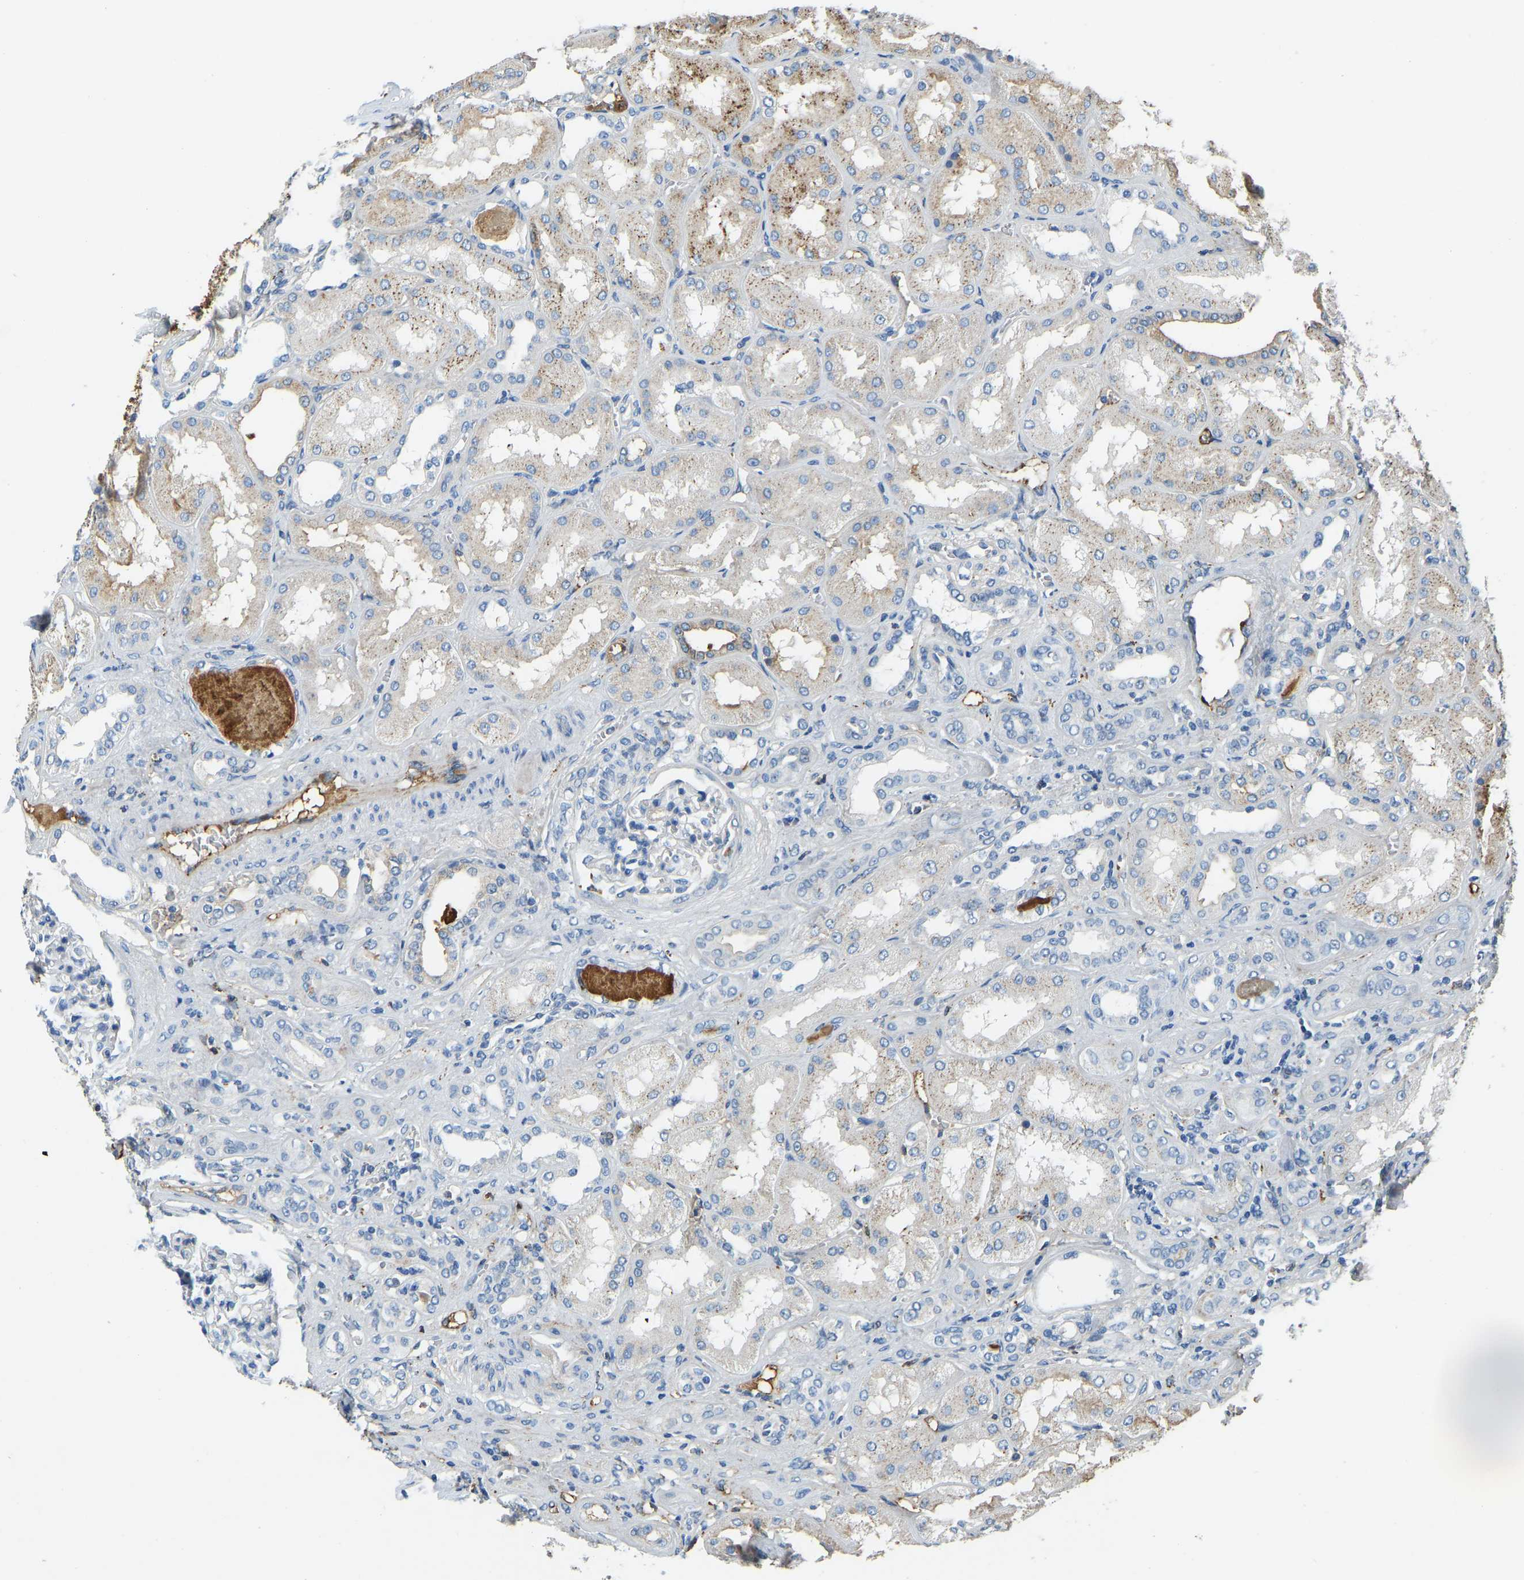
{"staining": {"intensity": "moderate", "quantity": "<25%", "location": "cytoplasmic/membranous"}, "tissue": "renal cancer", "cell_type": "Tumor cells", "image_type": "cancer", "snomed": [{"axis": "morphology", "description": "Adenocarcinoma, NOS"}, {"axis": "topography", "description": "Kidney"}], "caption": "A histopathology image of renal cancer stained for a protein shows moderate cytoplasmic/membranous brown staining in tumor cells.", "gene": "THBS4", "patient": {"sex": "male", "age": 46}}